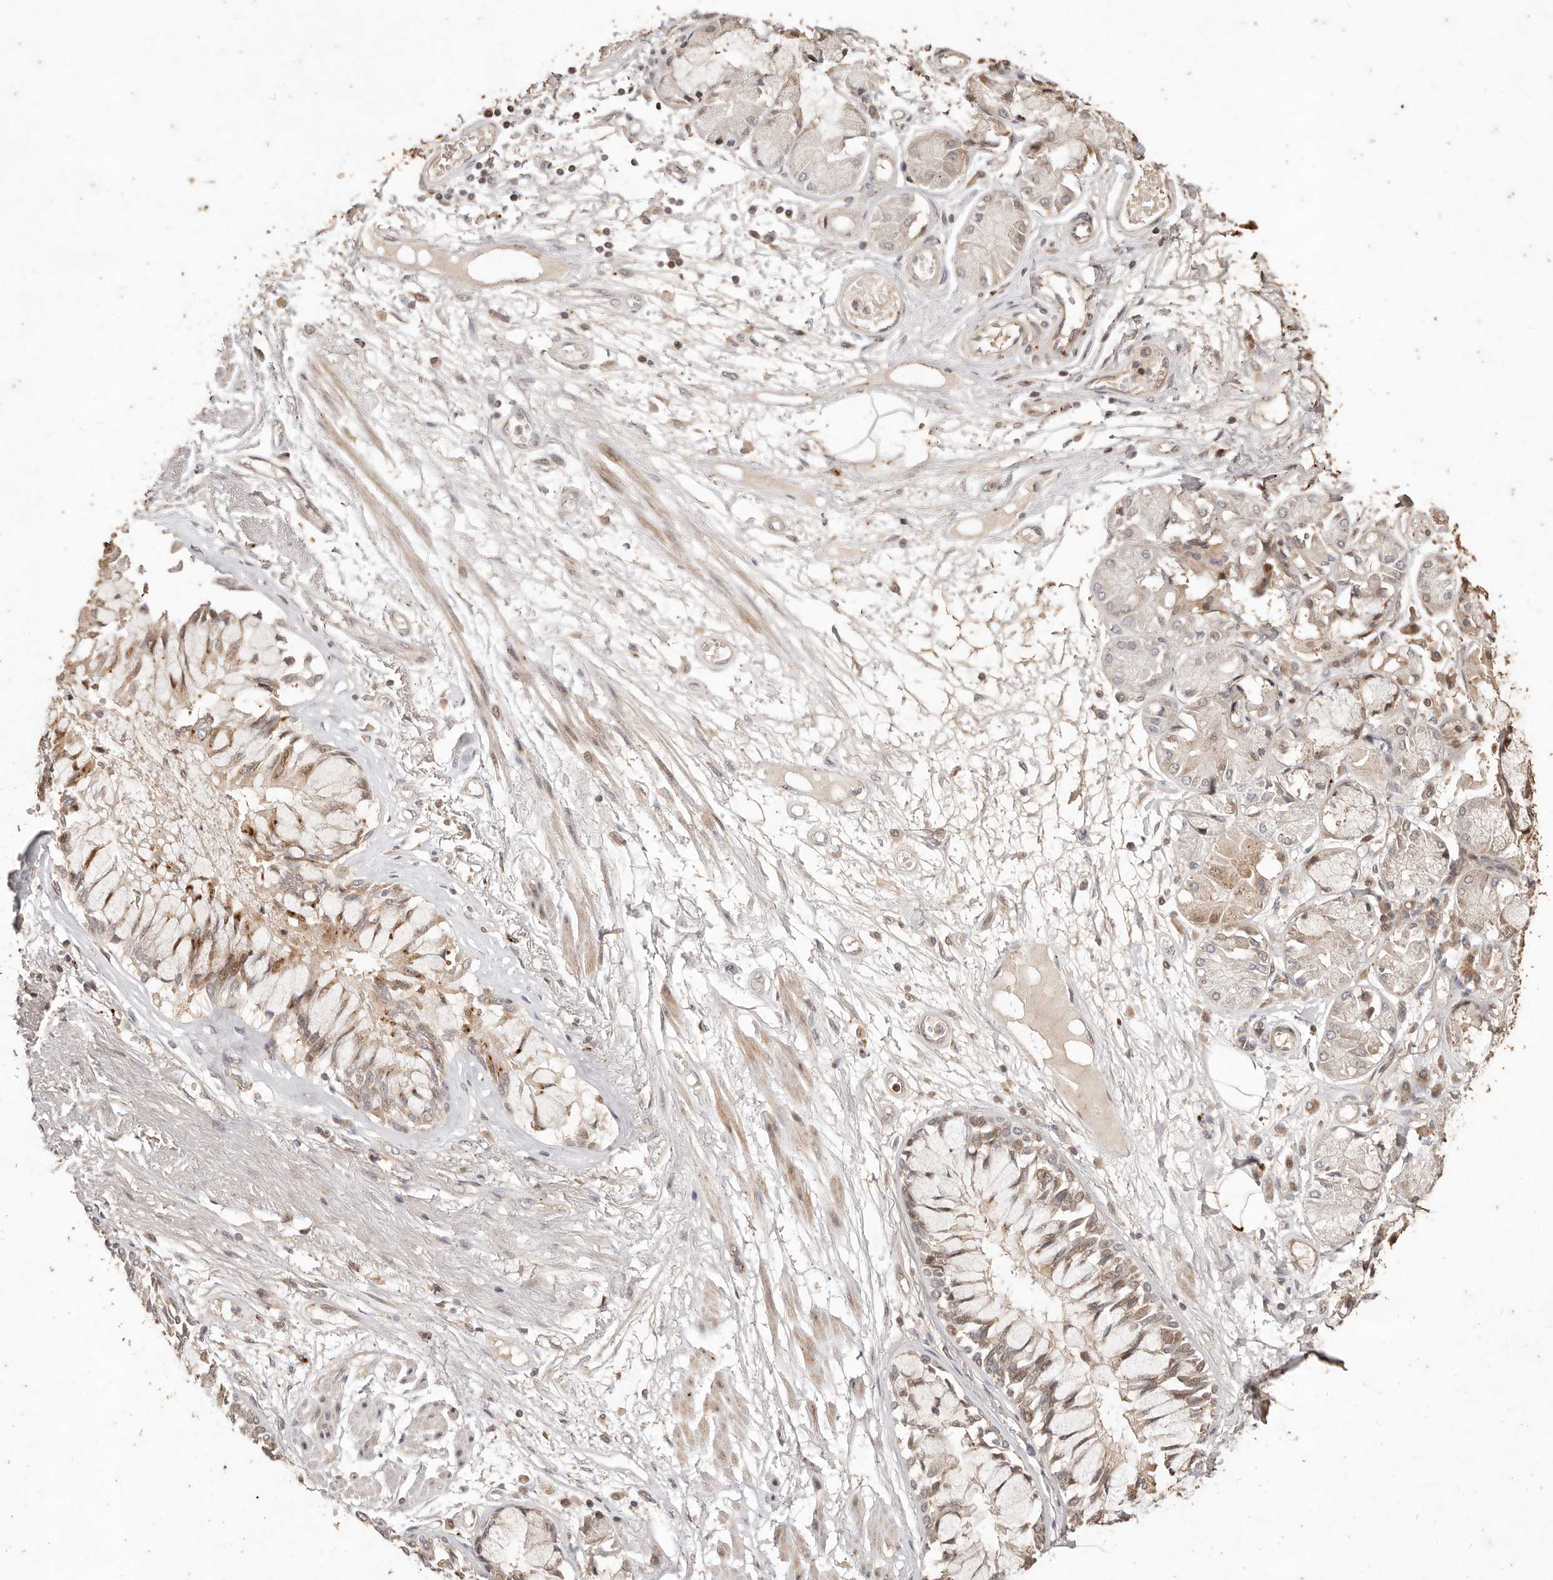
{"staining": {"intensity": "weak", "quantity": ">75%", "location": "cytoplasmic/membranous"}, "tissue": "adipose tissue", "cell_type": "Adipocytes", "image_type": "normal", "snomed": [{"axis": "morphology", "description": "Normal tissue, NOS"}, {"axis": "topography", "description": "Bronchus"}], "caption": "A high-resolution photomicrograph shows immunohistochemistry staining of unremarkable adipose tissue, which reveals weak cytoplasmic/membranous staining in about >75% of adipocytes.", "gene": "KIF9", "patient": {"sex": "male", "age": 66}}